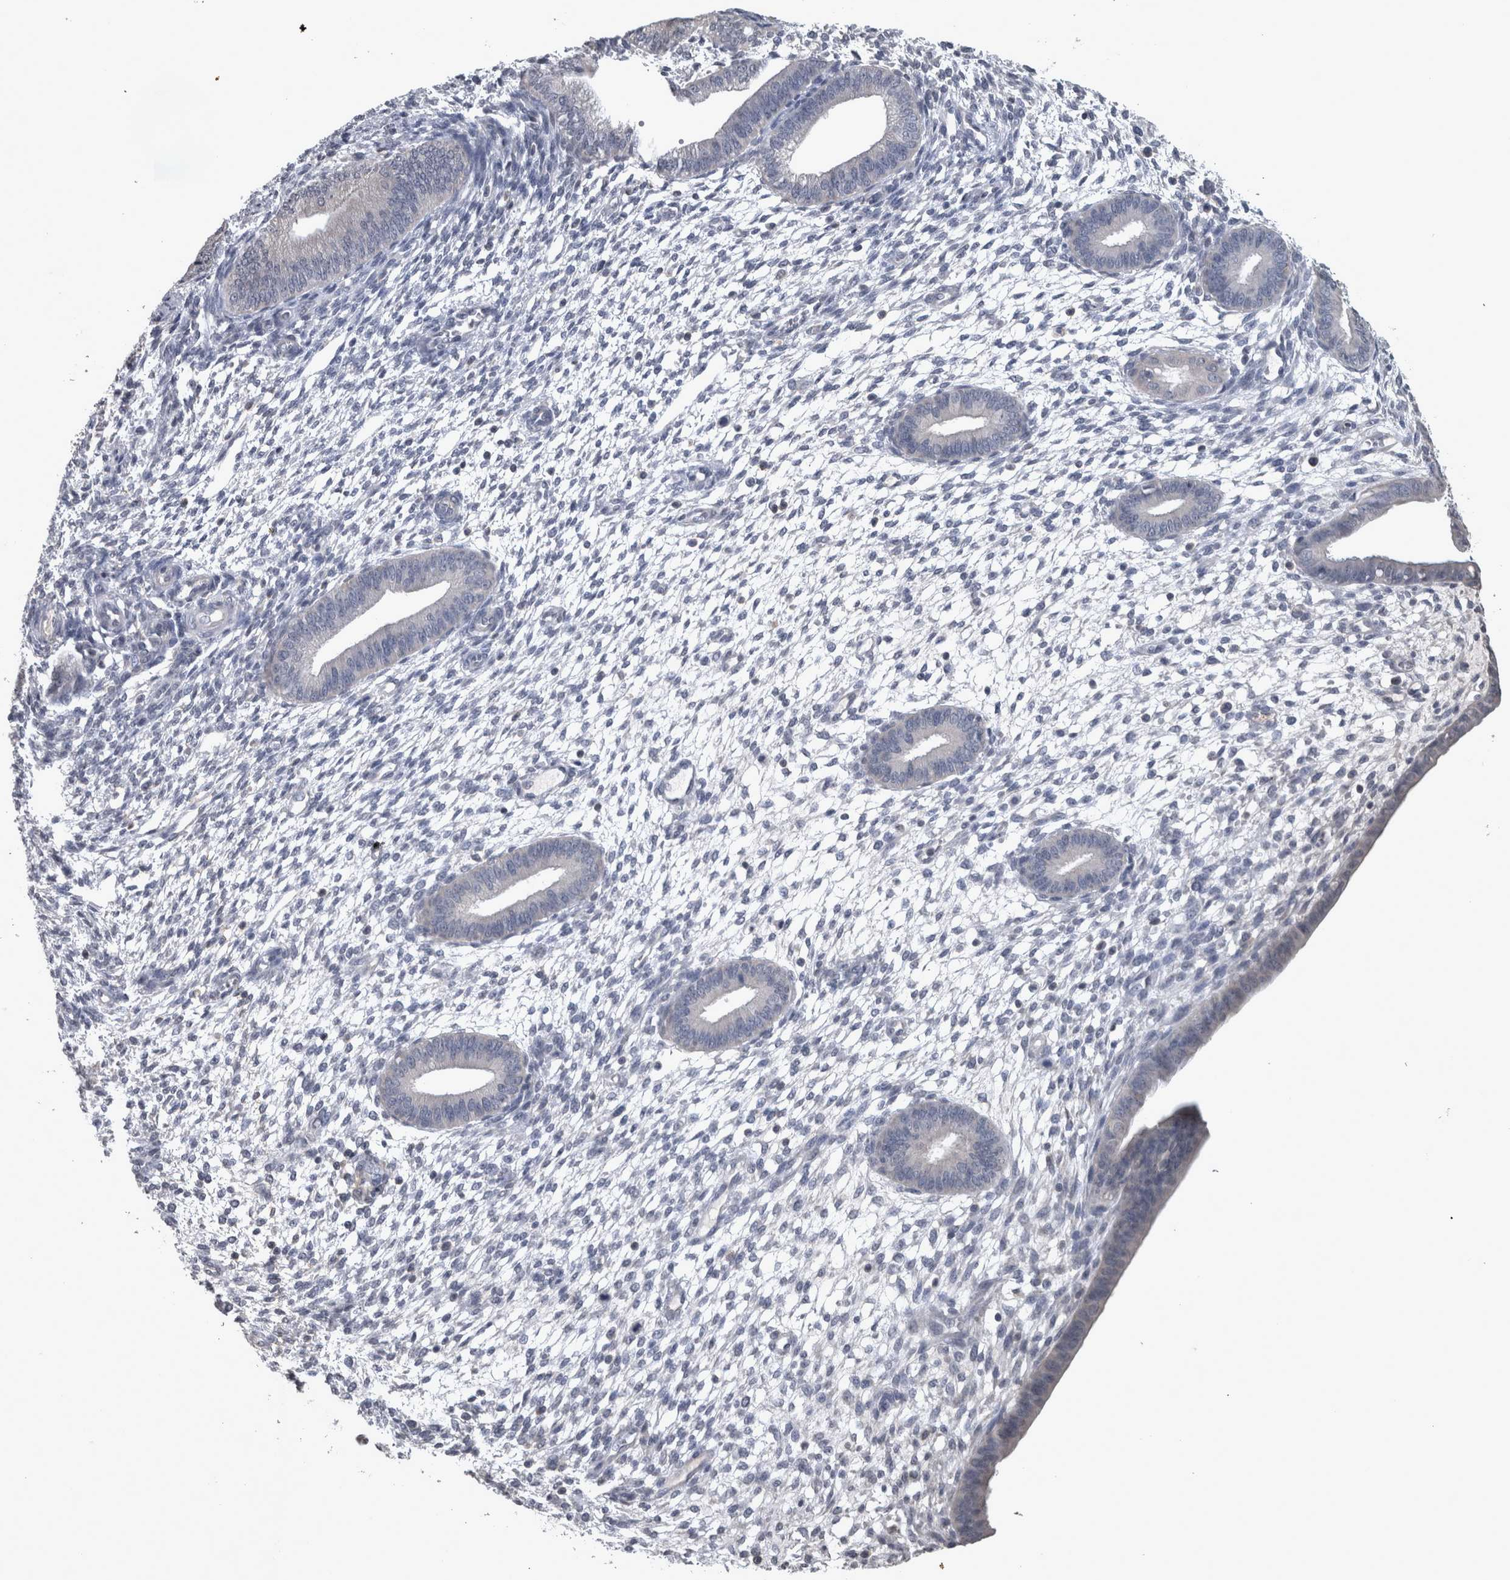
{"staining": {"intensity": "negative", "quantity": "none", "location": "none"}, "tissue": "endometrium", "cell_type": "Cells in endometrial stroma", "image_type": "normal", "snomed": [{"axis": "morphology", "description": "Normal tissue, NOS"}, {"axis": "topography", "description": "Endometrium"}], "caption": "A high-resolution photomicrograph shows immunohistochemistry (IHC) staining of benign endometrium, which exhibits no significant positivity in cells in endometrial stroma. The staining was performed using DAB (3,3'-diaminobenzidine) to visualize the protein expression in brown, while the nuclei were stained in blue with hematoxylin (Magnification: 20x).", "gene": "WNT7A", "patient": {"sex": "female", "age": 46}}